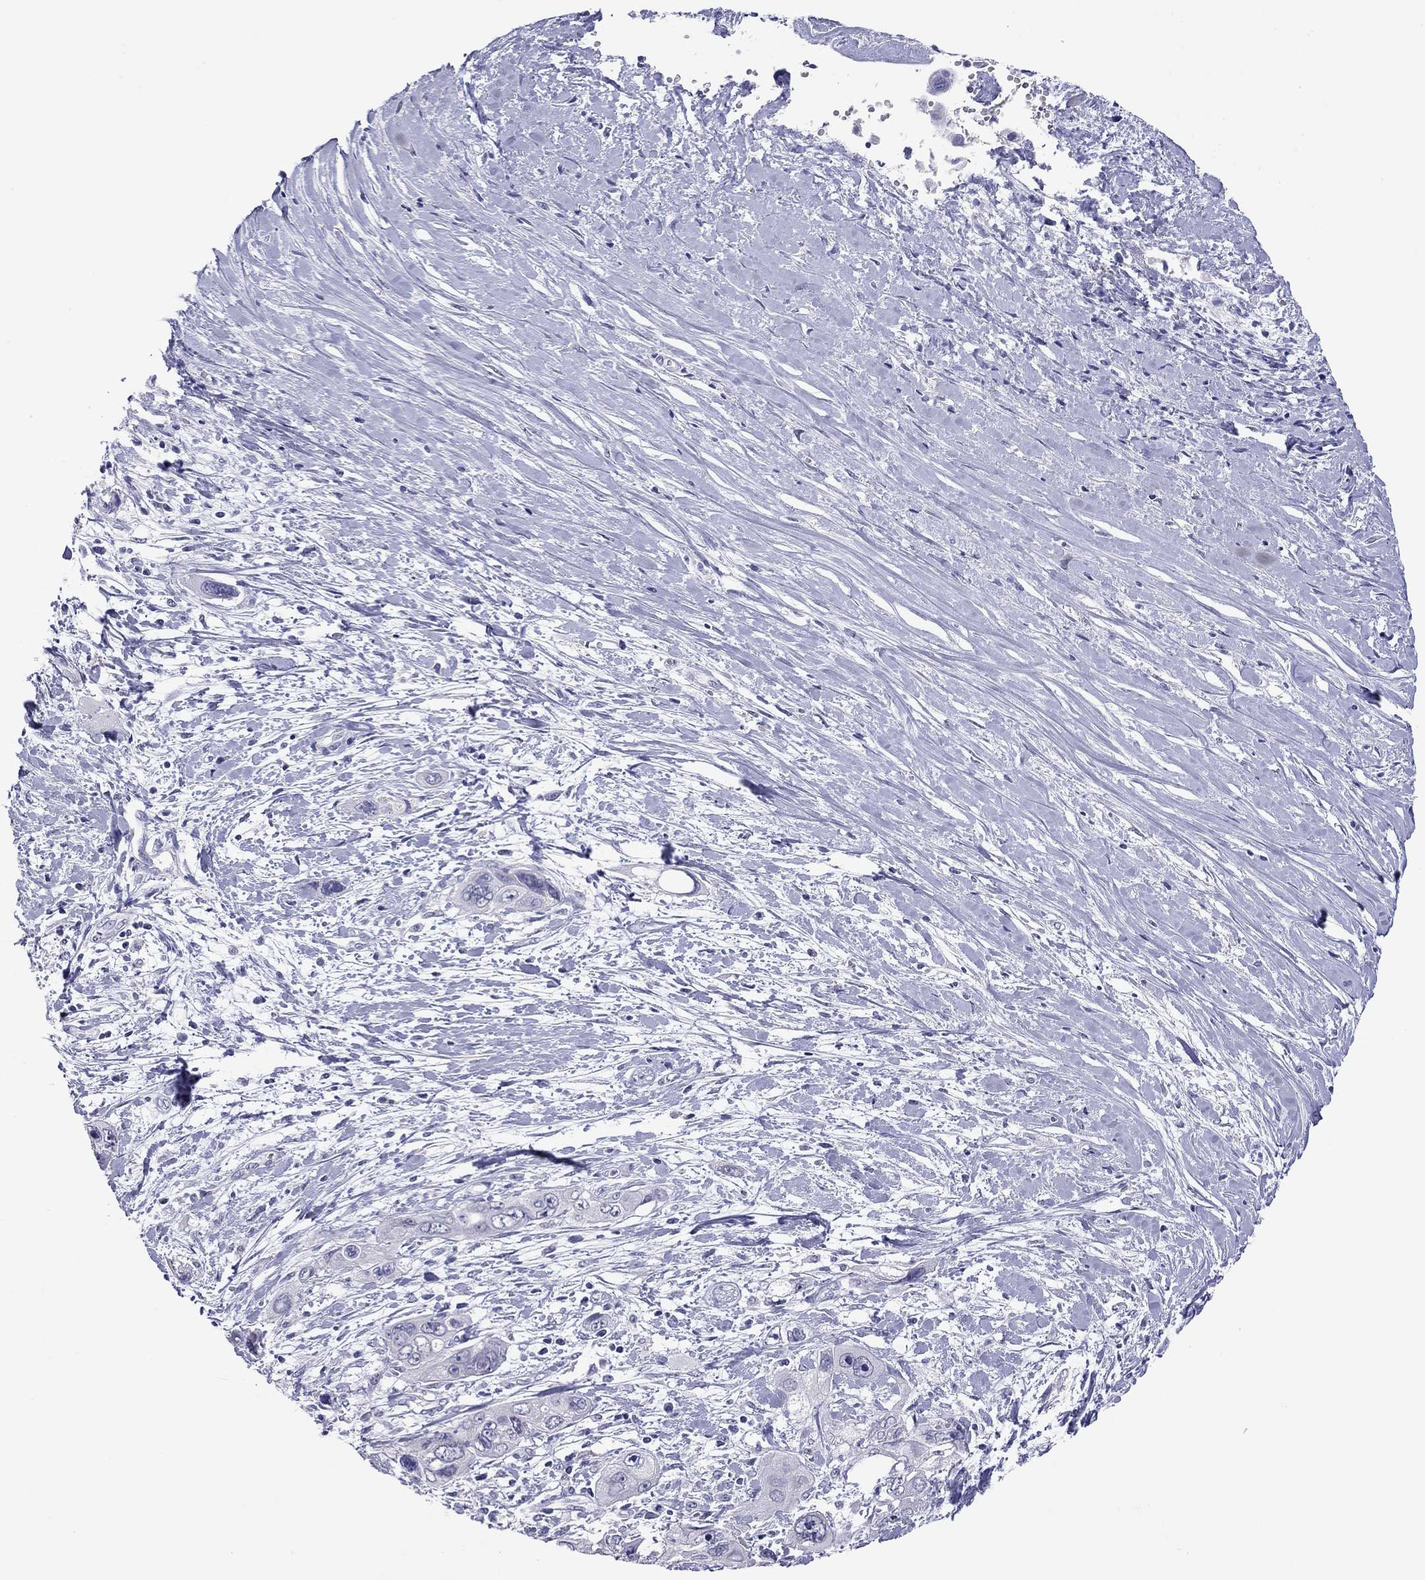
{"staining": {"intensity": "negative", "quantity": "none", "location": "none"}, "tissue": "pancreatic cancer", "cell_type": "Tumor cells", "image_type": "cancer", "snomed": [{"axis": "morphology", "description": "Adenocarcinoma, NOS"}, {"axis": "topography", "description": "Pancreas"}], "caption": "An immunohistochemistry (IHC) histopathology image of adenocarcinoma (pancreatic) is shown. There is no staining in tumor cells of adenocarcinoma (pancreatic).", "gene": "ARMC12", "patient": {"sex": "male", "age": 47}}